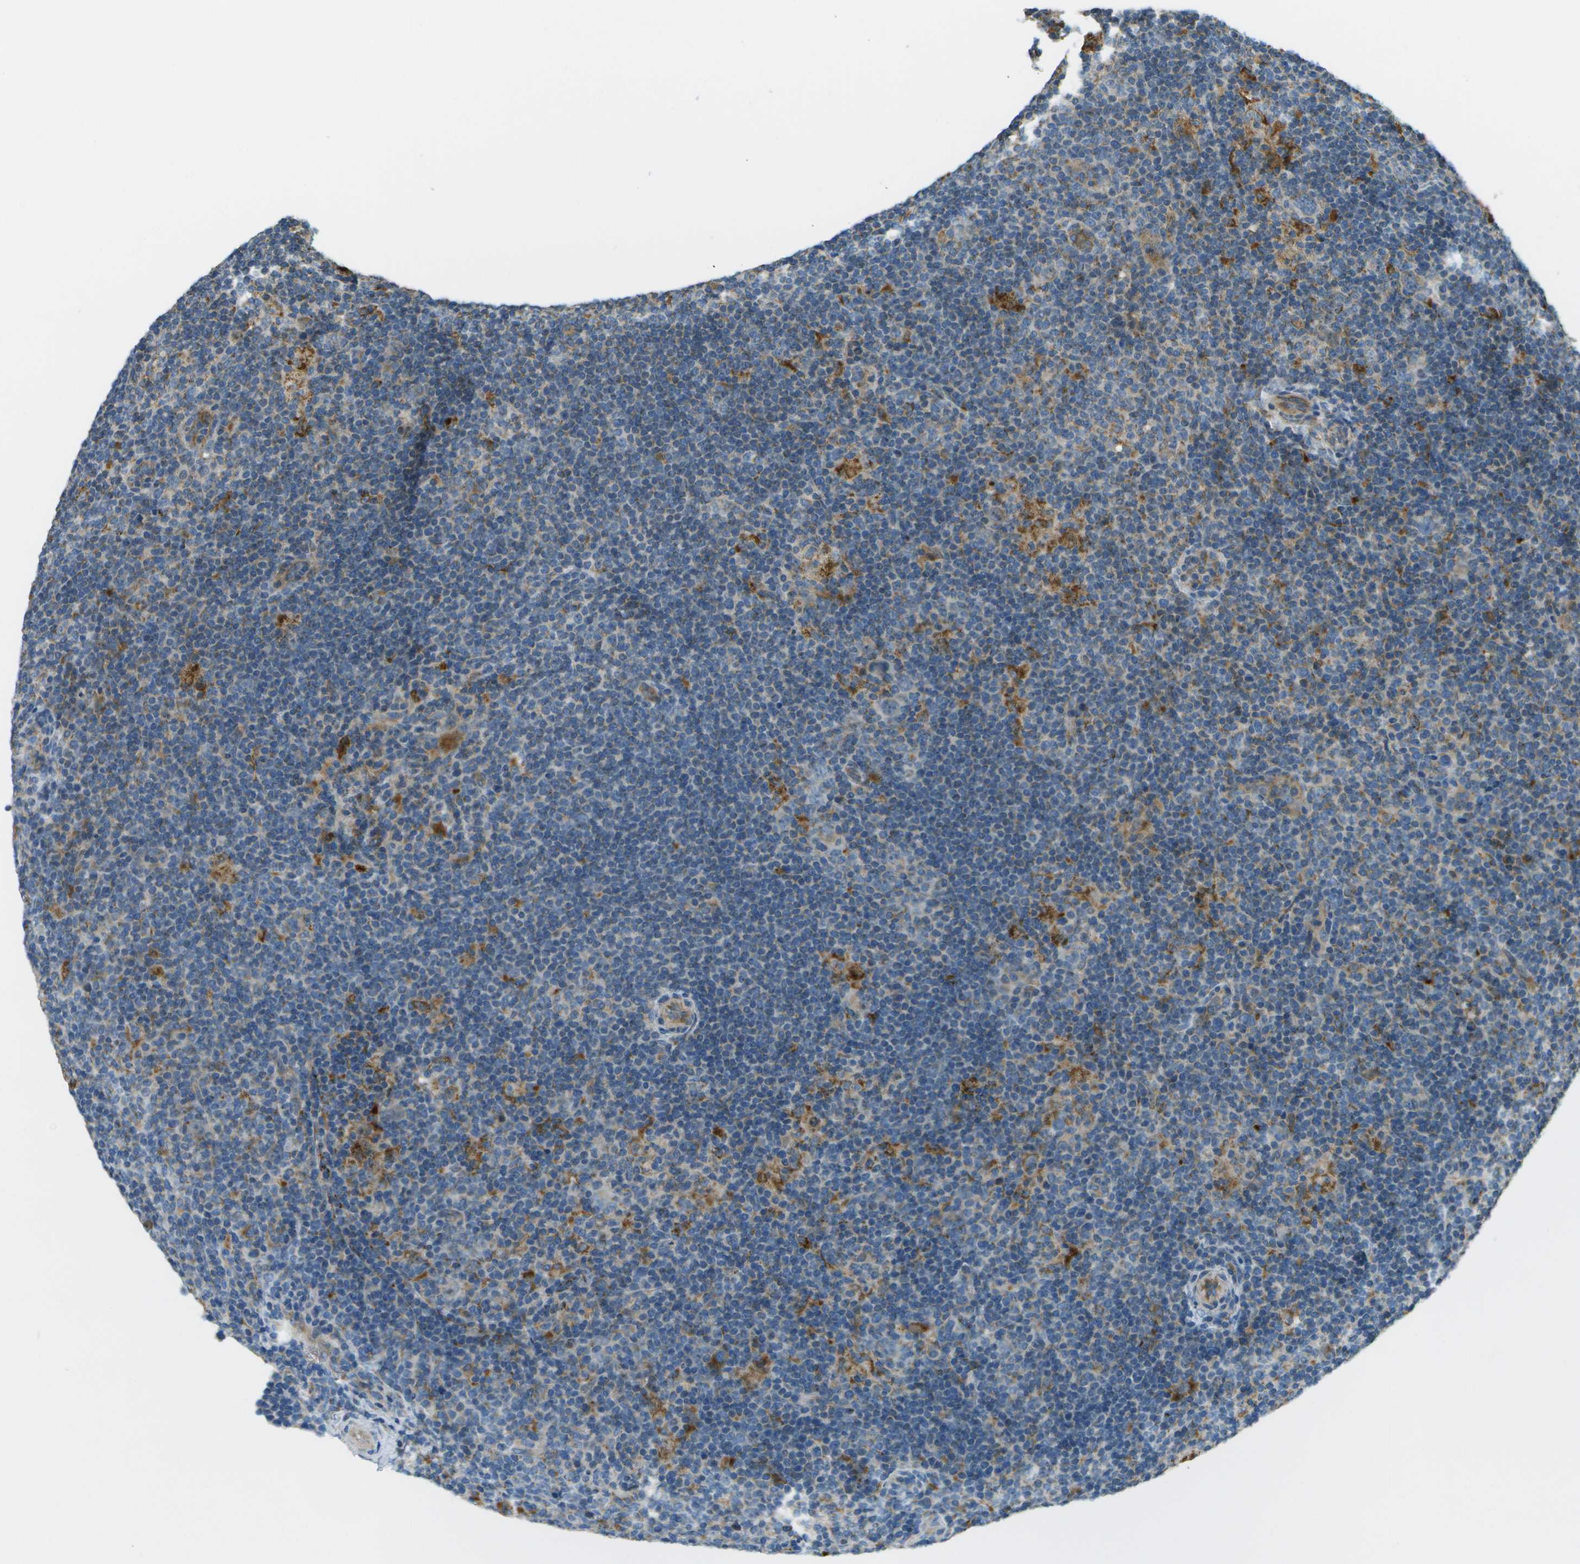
{"staining": {"intensity": "moderate", "quantity": "25%-75%", "location": "cytoplasmic/membranous"}, "tissue": "lymphoma", "cell_type": "Tumor cells", "image_type": "cancer", "snomed": [{"axis": "morphology", "description": "Hodgkin's disease, NOS"}, {"axis": "topography", "description": "Lymph node"}], "caption": "IHC (DAB (3,3'-diaminobenzidine)) staining of human Hodgkin's disease displays moderate cytoplasmic/membranous protein staining in approximately 25%-75% of tumor cells.", "gene": "NRK", "patient": {"sex": "female", "age": 57}}